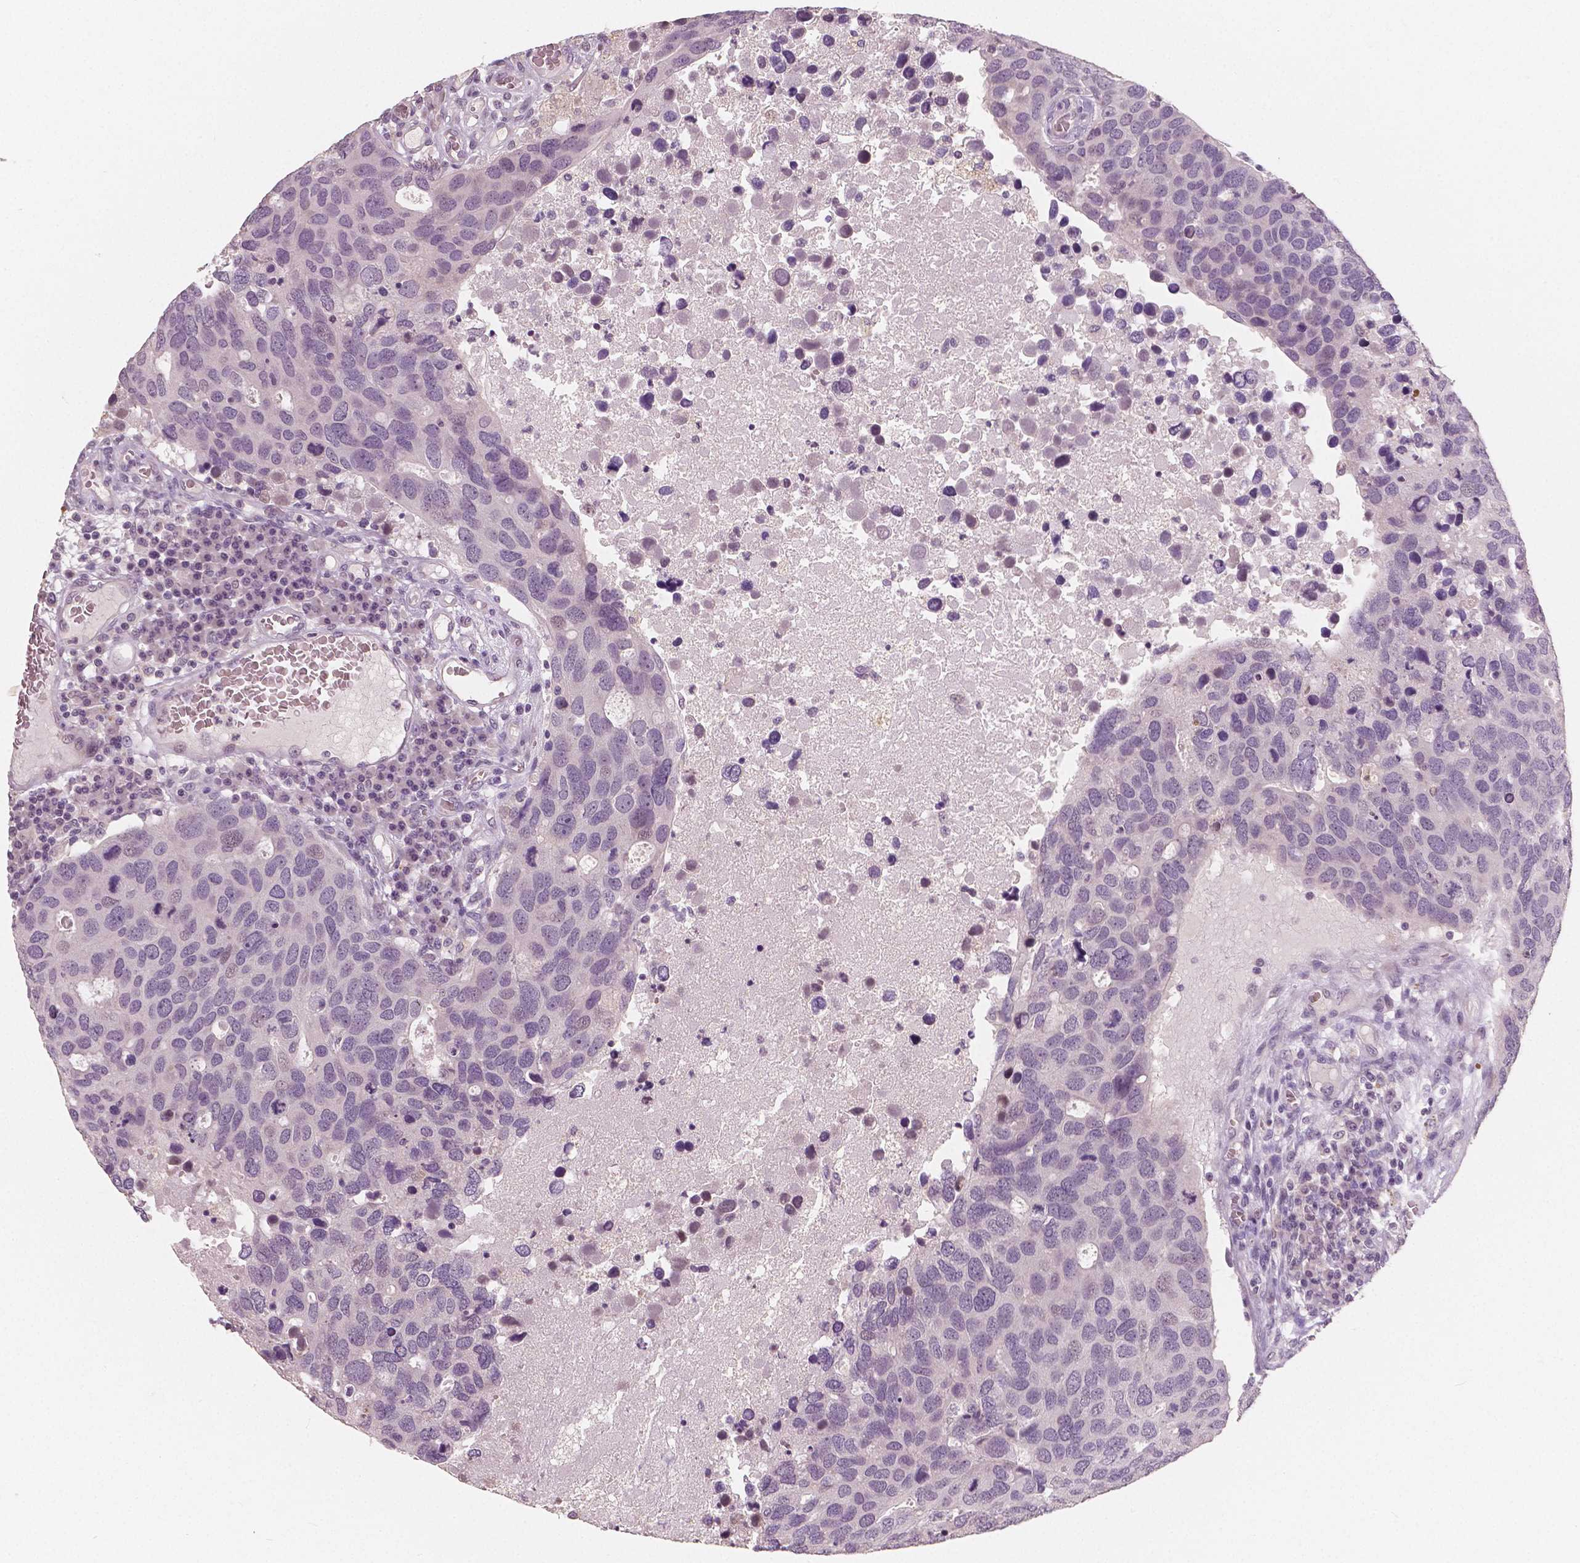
{"staining": {"intensity": "negative", "quantity": "none", "location": "none"}, "tissue": "breast cancer", "cell_type": "Tumor cells", "image_type": "cancer", "snomed": [{"axis": "morphology", "description": "Duct carcinoma"}, {"axis": "topography", "description": "Breast"}], "caption": "The IHC image has no significant positivity in tumor cells of intraductal carcinoma (breast) tissue.", "gene": "RNASE7", "patient": {"sex": "female", "age": 83}}